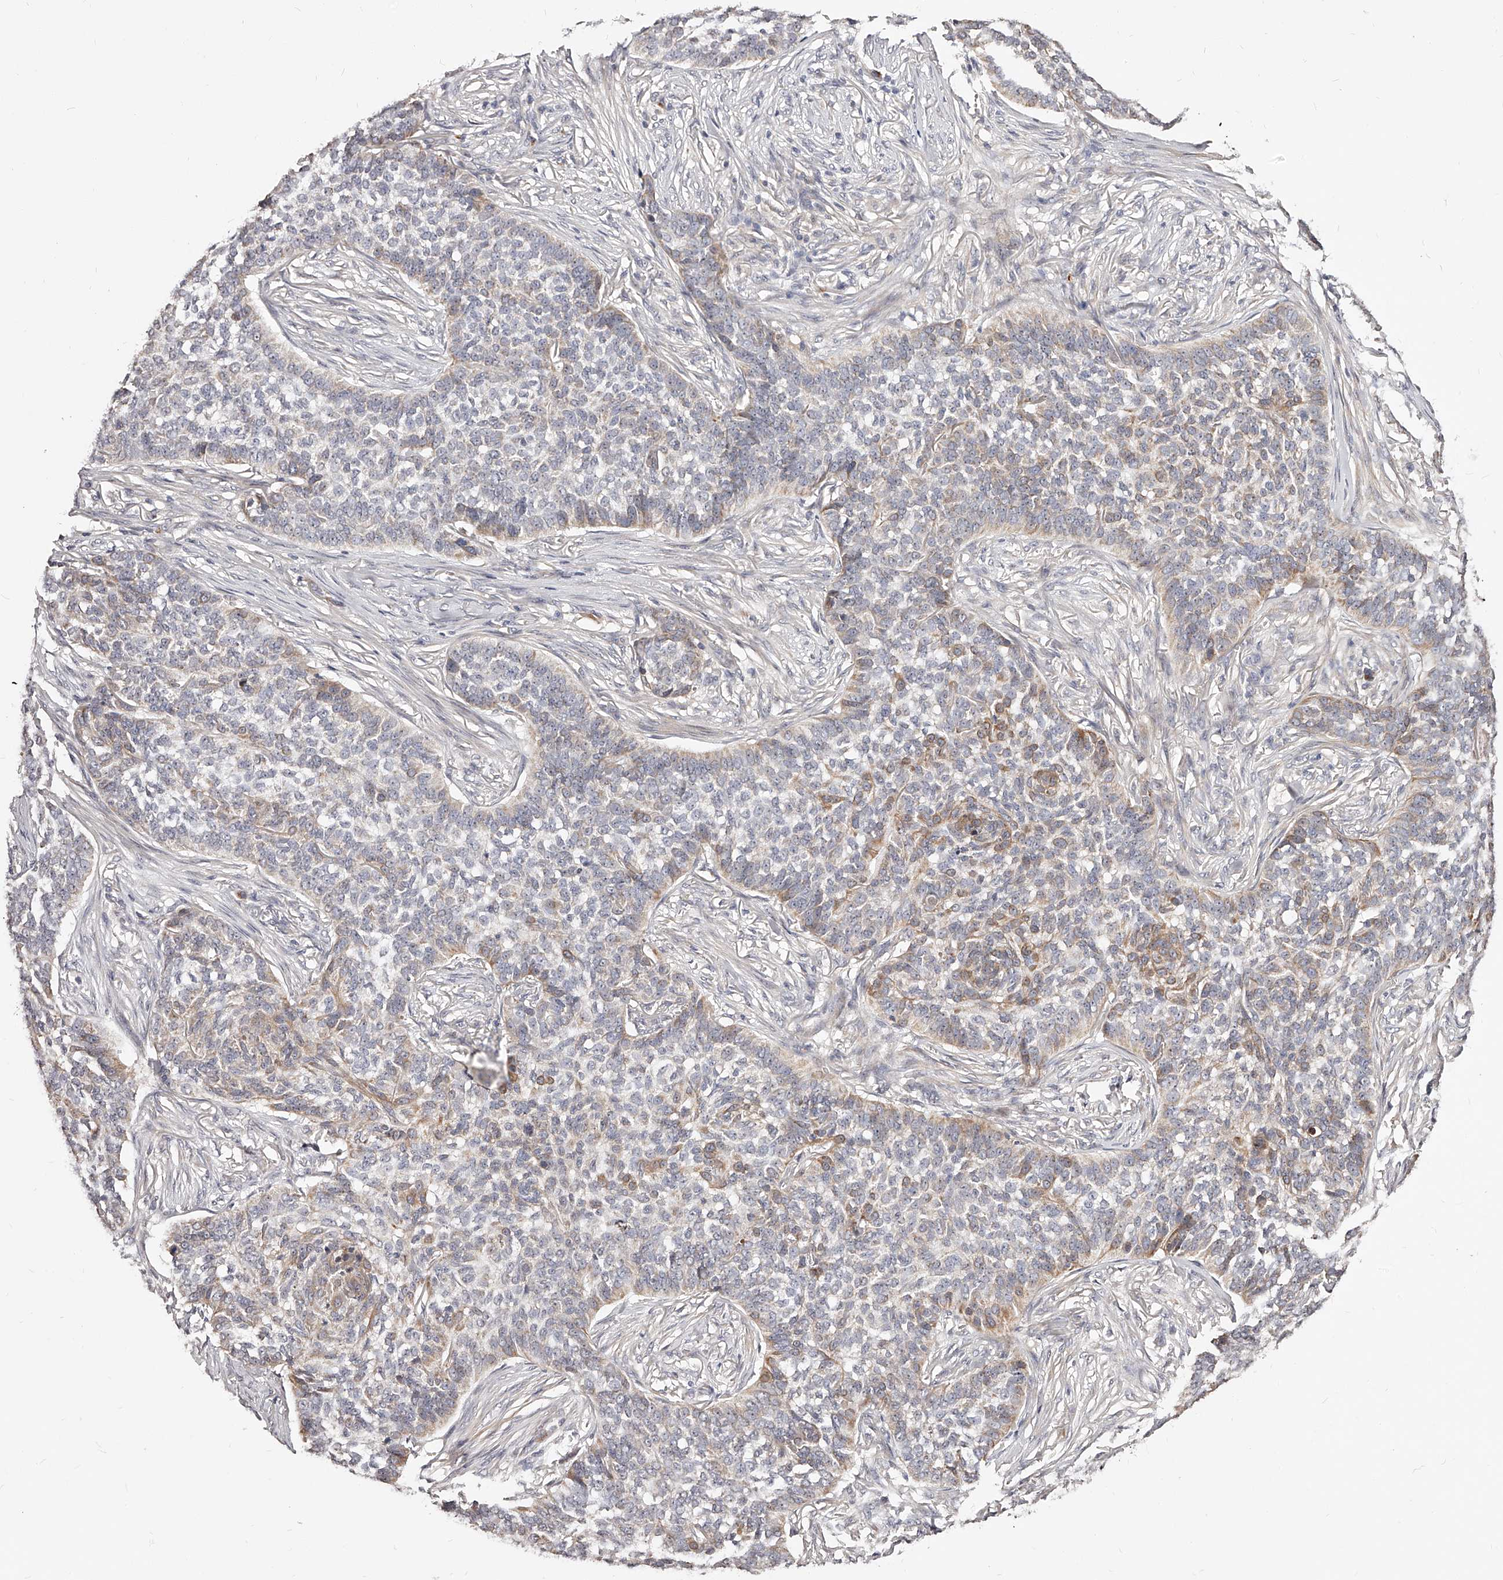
{"staining": {"intensity": "moderate", "quantity": "<25%", "location": "cytoplasmic/membranous"}, "tissue": "skin cancer", "cell_type": "Tumor cells", "image_type": "cancer", "snomed": [{"axis": "morphology", "description": "Basal cell carcinoma"}, {"axis": "topography", "description": "Skin"}], "caption": "A micrograph showing moderate cytoplasmic/membranous expression in about <25% of tumor cells in skin cancer (basal cell carcinoma), as visualized by brown immunohistochemical staining.", "gene": "ZNF502", "patient": {"sex": "male", "age": 85}}